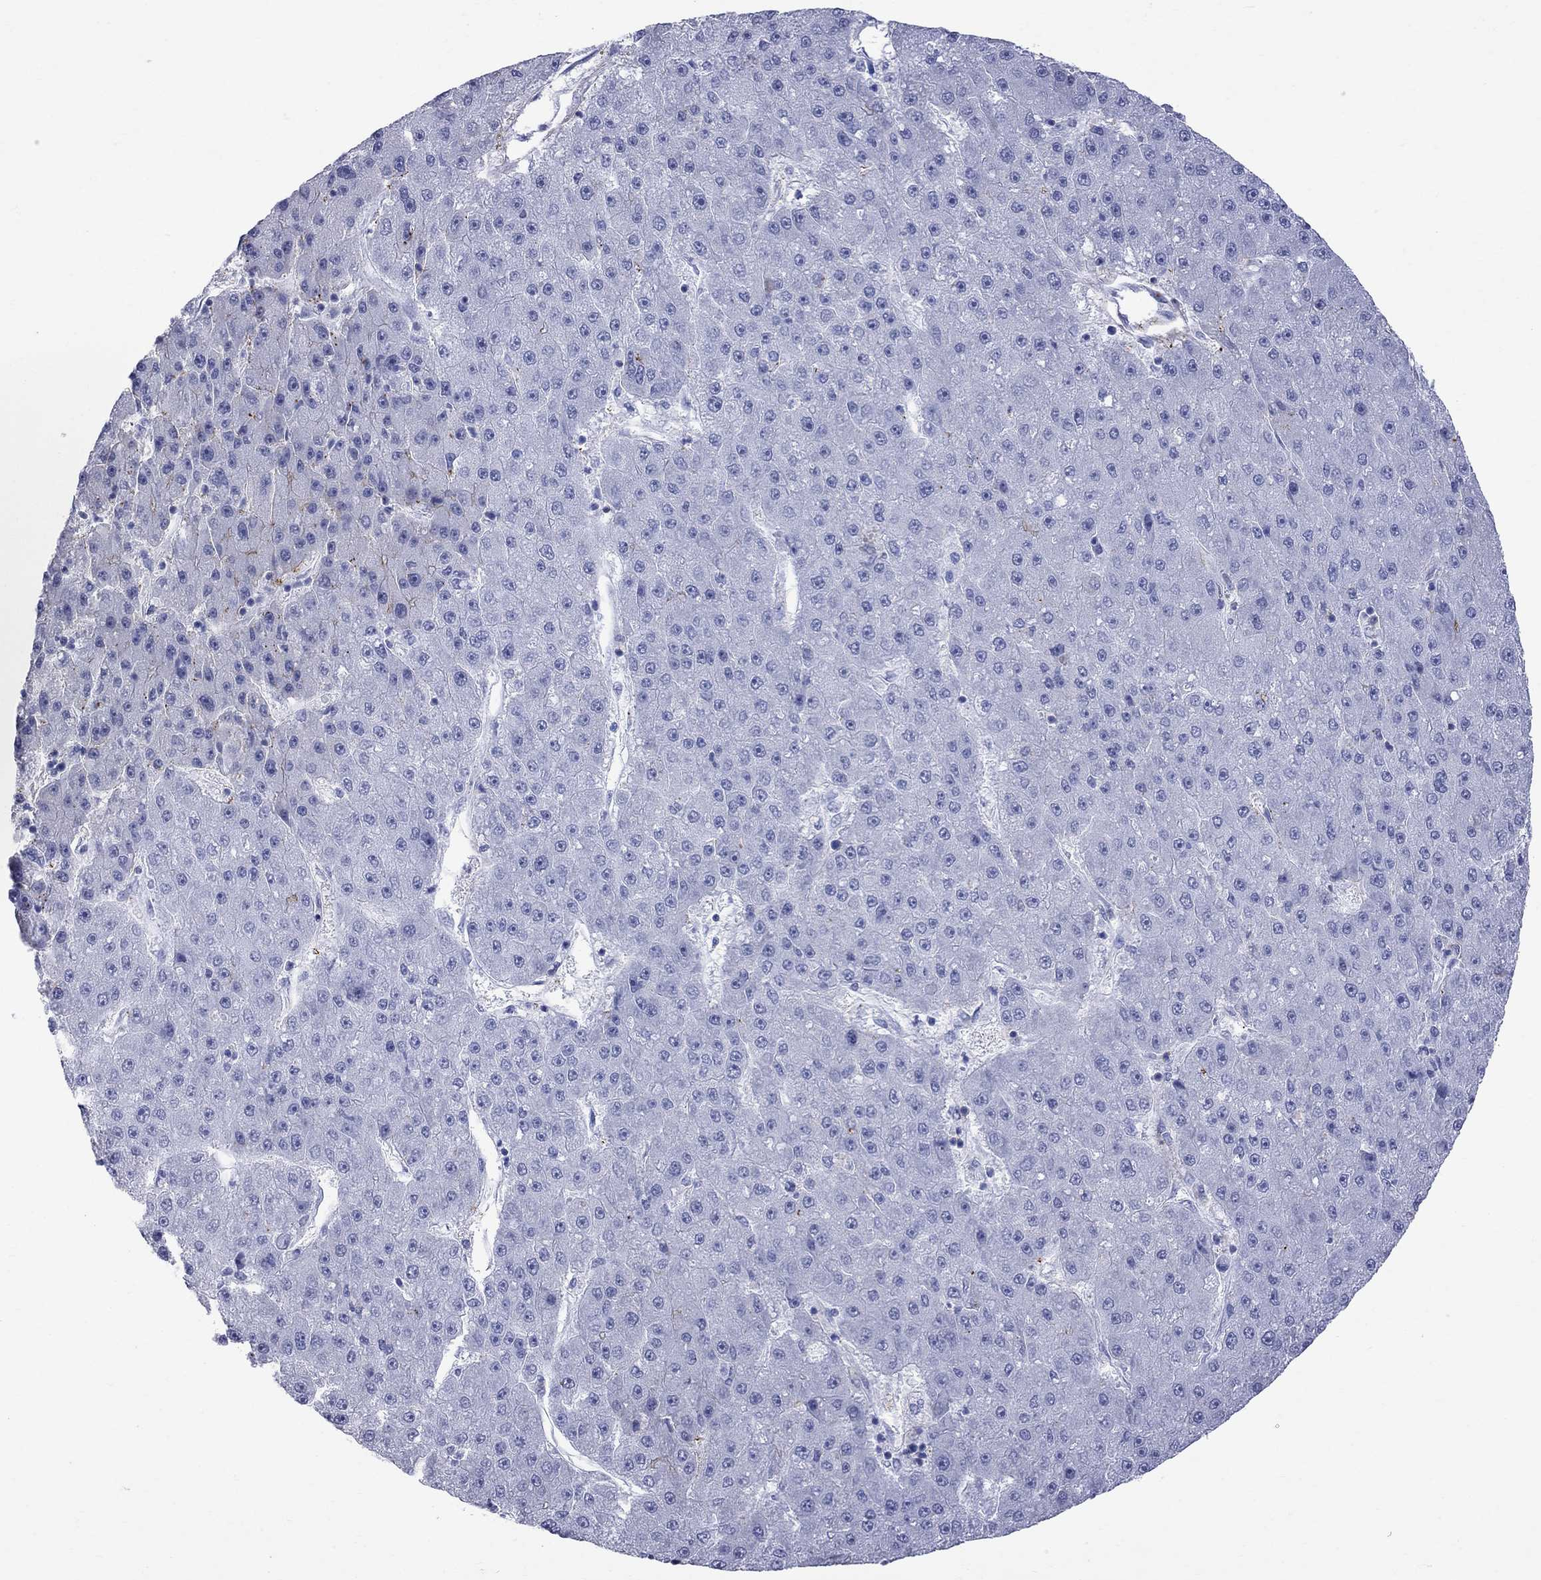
{"staining": {"intensity": "negative", "quantity": "none", "location": "none"}, "tissue": "liver cancer", "cell_type": "Tumor cells", "image_type": "cancer", "snomed": [{"axis": "morphology", "description": "Carcinoma, Hepatocellular, NOS"}, {"axis": "topography", "description": "Liver"}], "caption": "Immunohistochemistry (IHC) of liver hepatocellular carcinoma displays no staining in tumor cells. The staining was performed using DAB (3,3'-diaminobenzidine) to visualize the protein expression in brown, while the nuclei were stained in blue with hematoxylin (Magnification: 20x).", "gene": "S100A3", "patient": {"sex": "male", "age": 67}}